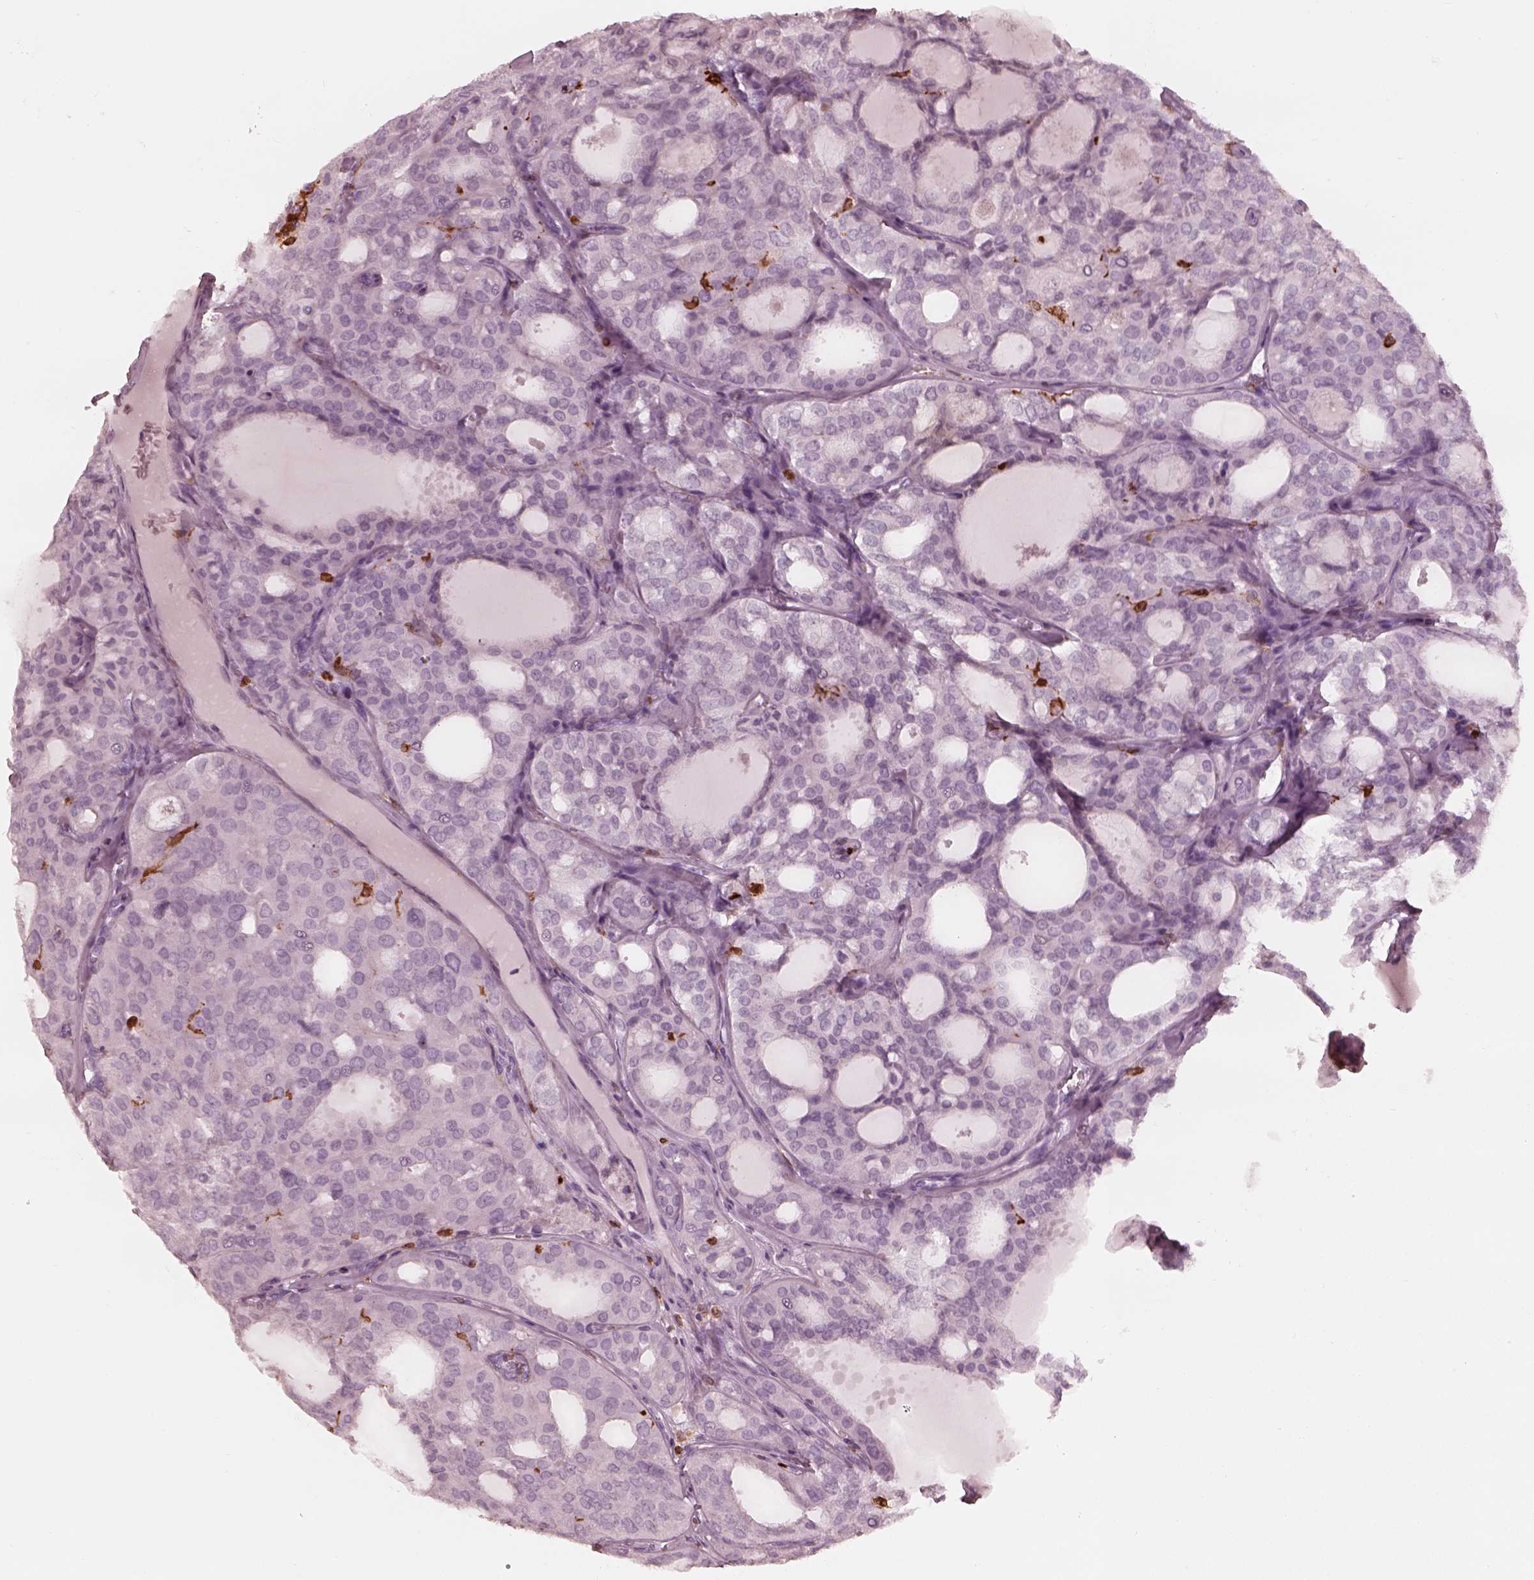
{"staining": {"intensity": "negative", "quantity": "none", "location": "none"}, "tissue": "thyroid cancer", "cell_type": "Tumor cells", "image_type": "cancer", "snomed": [{"axis": "morphology", "description": "Follicular adenoma carcinoma, NOS"}, {"axis": "topography", "description": "Thyroid gland"}], "caption": "IHC of human thyroid follicular adenoma carcinoma reveals no expression in tumor cells. (DAB (3,3'-diaminobenzidine) immunohistochemistry (IHC) visualized using brightfield microscopy, high magnification).", "gene": "ALOX5", "patient": {"sex": "male", "age": 75}}